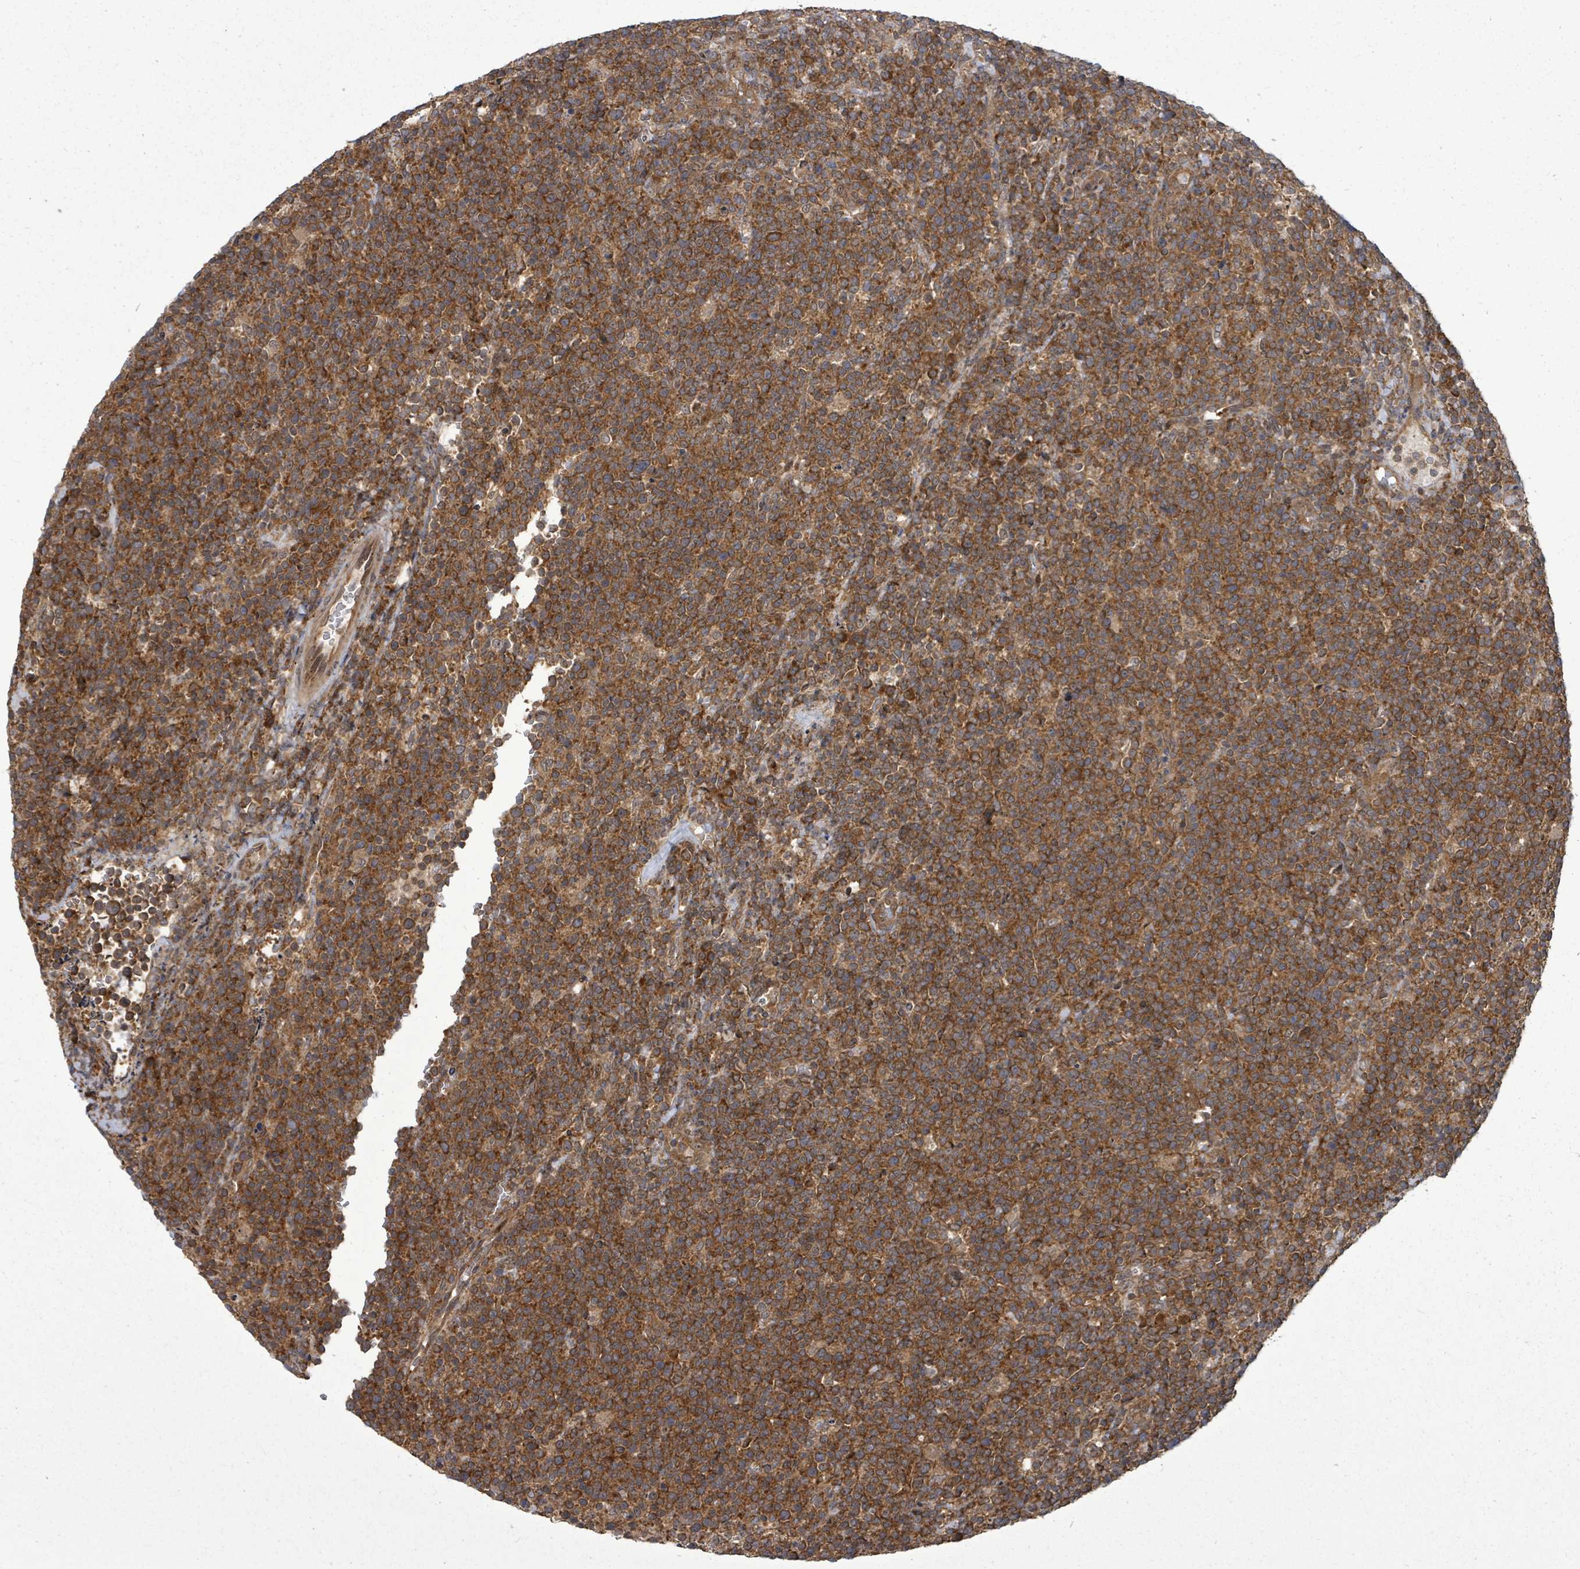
{"staining": {"intensity": "strong", "quantity": ">75%", "location": "cytoplasmic/membranous"}, "tissue": "lymphoma", "cell_type": "Tumor cells", "image_type": "cancer", "snomed": [{"axis": "morphology", "description": "Malignant lymphoma, non-Hodgkin's type, High grade"}, {"axis": "topography", "description": "Lymph node"}], "caption": "An image of malignant lymphoma, non-Hodgkin's type (high-grade) stained for a protein shows strong cytoplasmic/membranous brown staining in tumor cells.", "gene": "EIF3C", "patient": {"sex": "male", "age": 61}}